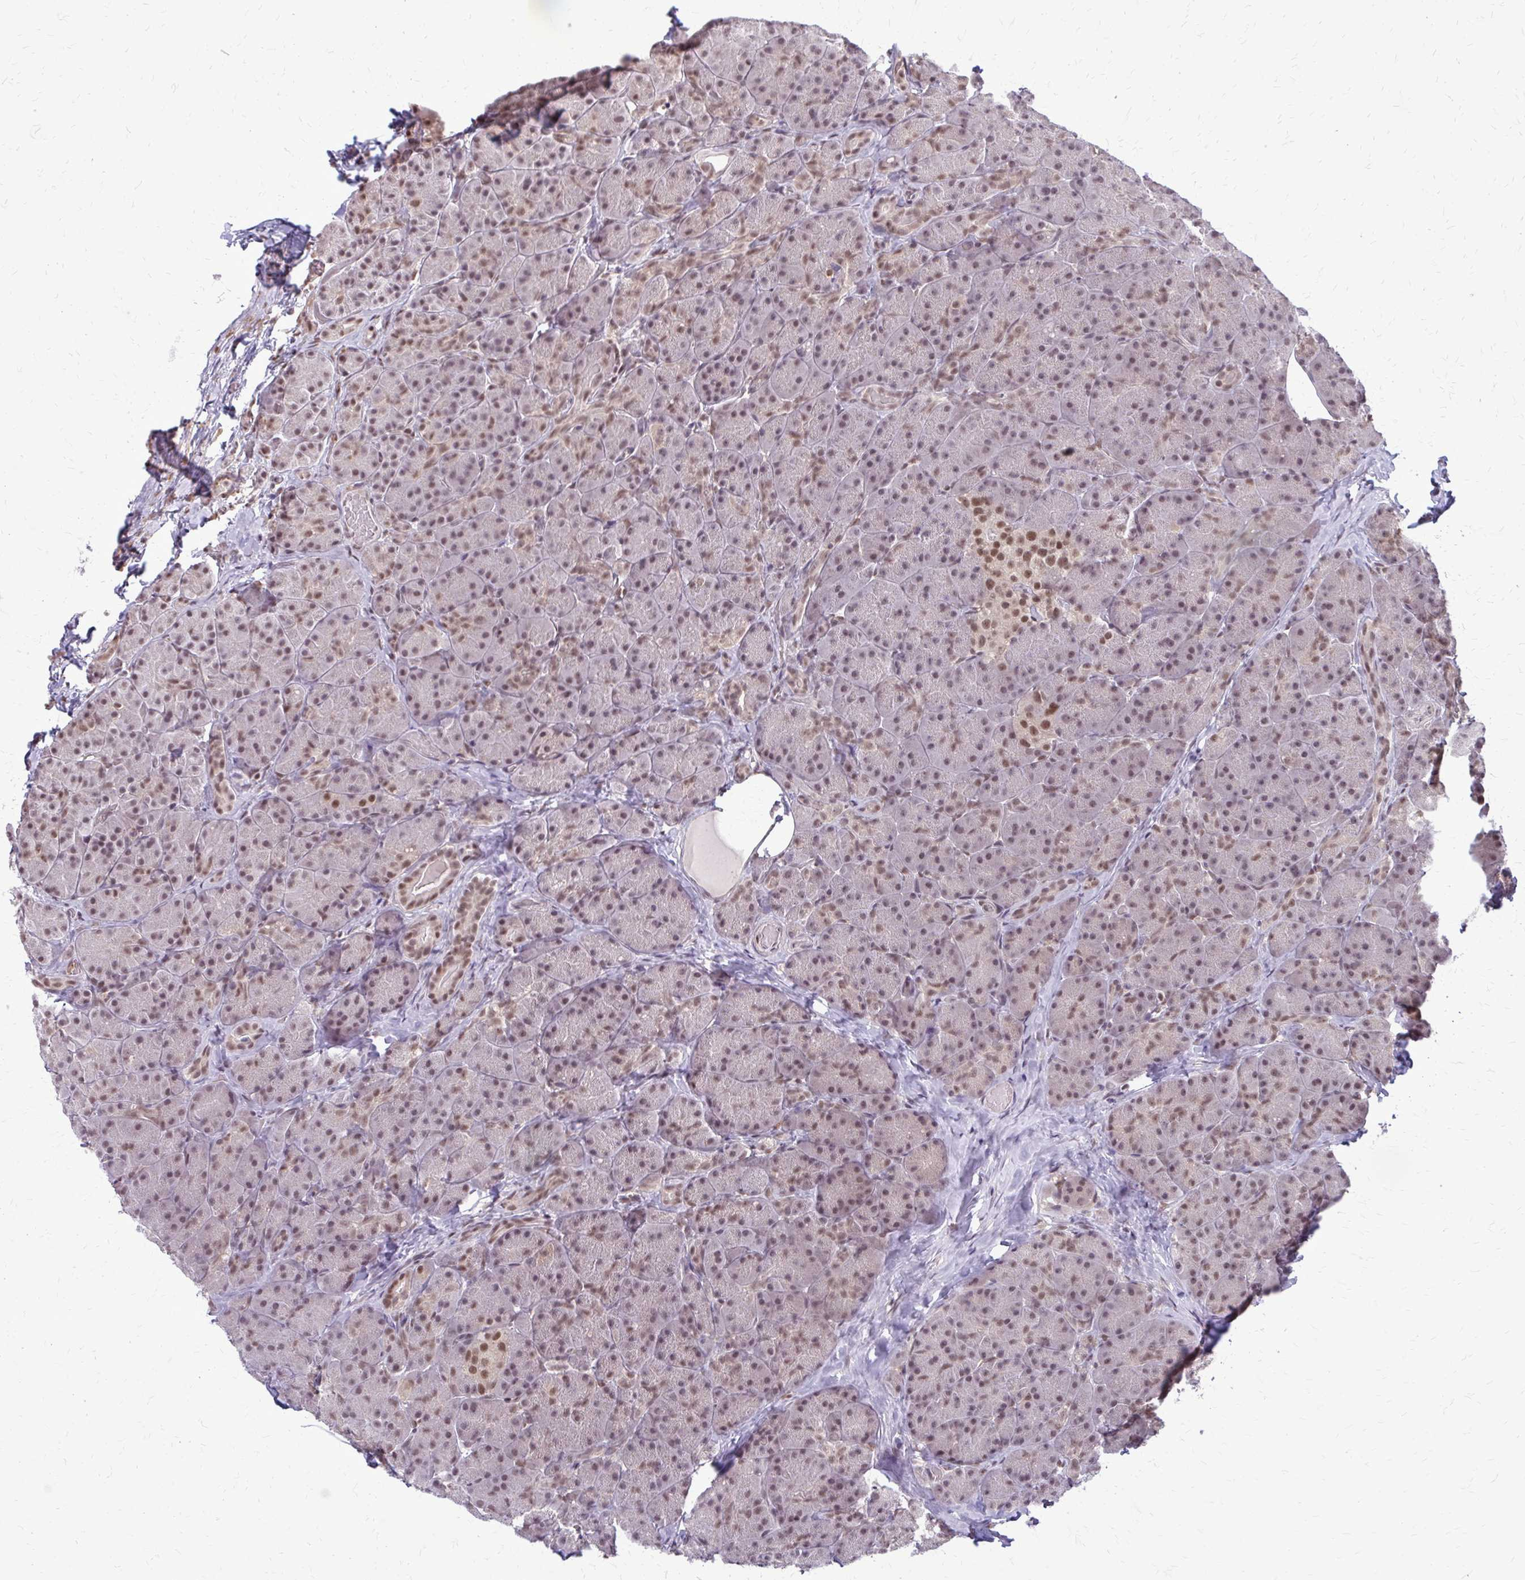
{"staining": {"intensity": "moderate", "quantity": "25%-75%", "location": "nuclear"}, "tissue": "pancreas", "cell_type": "Exocrine glandular cells", "image_type": "normal", "snomed": [{"axis": "morphology", "description": "Normal tissue, NOS"}, {"axis": "topography", "description": "Pancreas"}], "caption": "Immunohistochemical staining of unremarkable human pancreas exhibits medium levels of moderate nuclear positivity in about 25%-75% of exocrine glandular cells.", "gene": "HDAC3", "patient": {"sex": "male", "age": 57}}